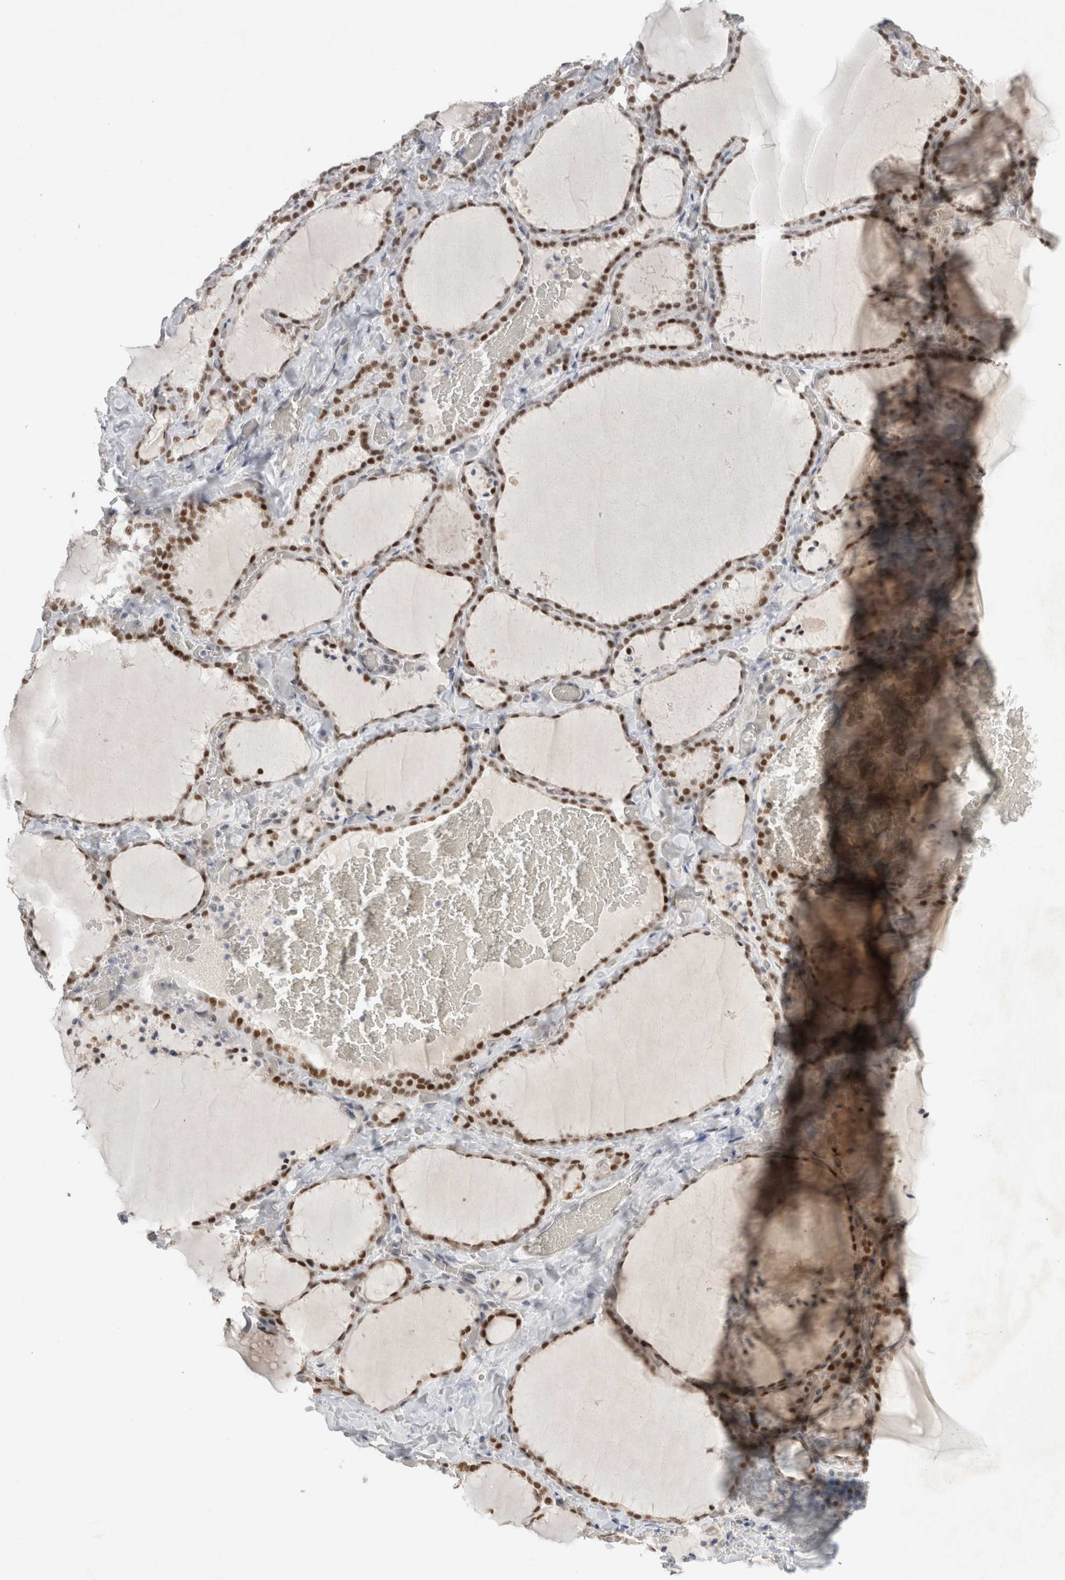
{"staining": {"intensity": "strong", "quantity": ">75%", "location": "nuclear"}, "tissue": "thyroid gland", "cell_type": "Glandular cells", "image_type": "normal", "snomed": [{"axis": "morphology", "description": "Normal tissue, NOS"}, {"axis": "topography", "description": "Thyroid gland"}], "caption": "Immunohistochemical staining of normal thyroid gland displays strong nuclear protein expression in approximately >75% of glandular cells.", "gene": "RECQL4", "patient": {"sex": "female", "age": 22}}